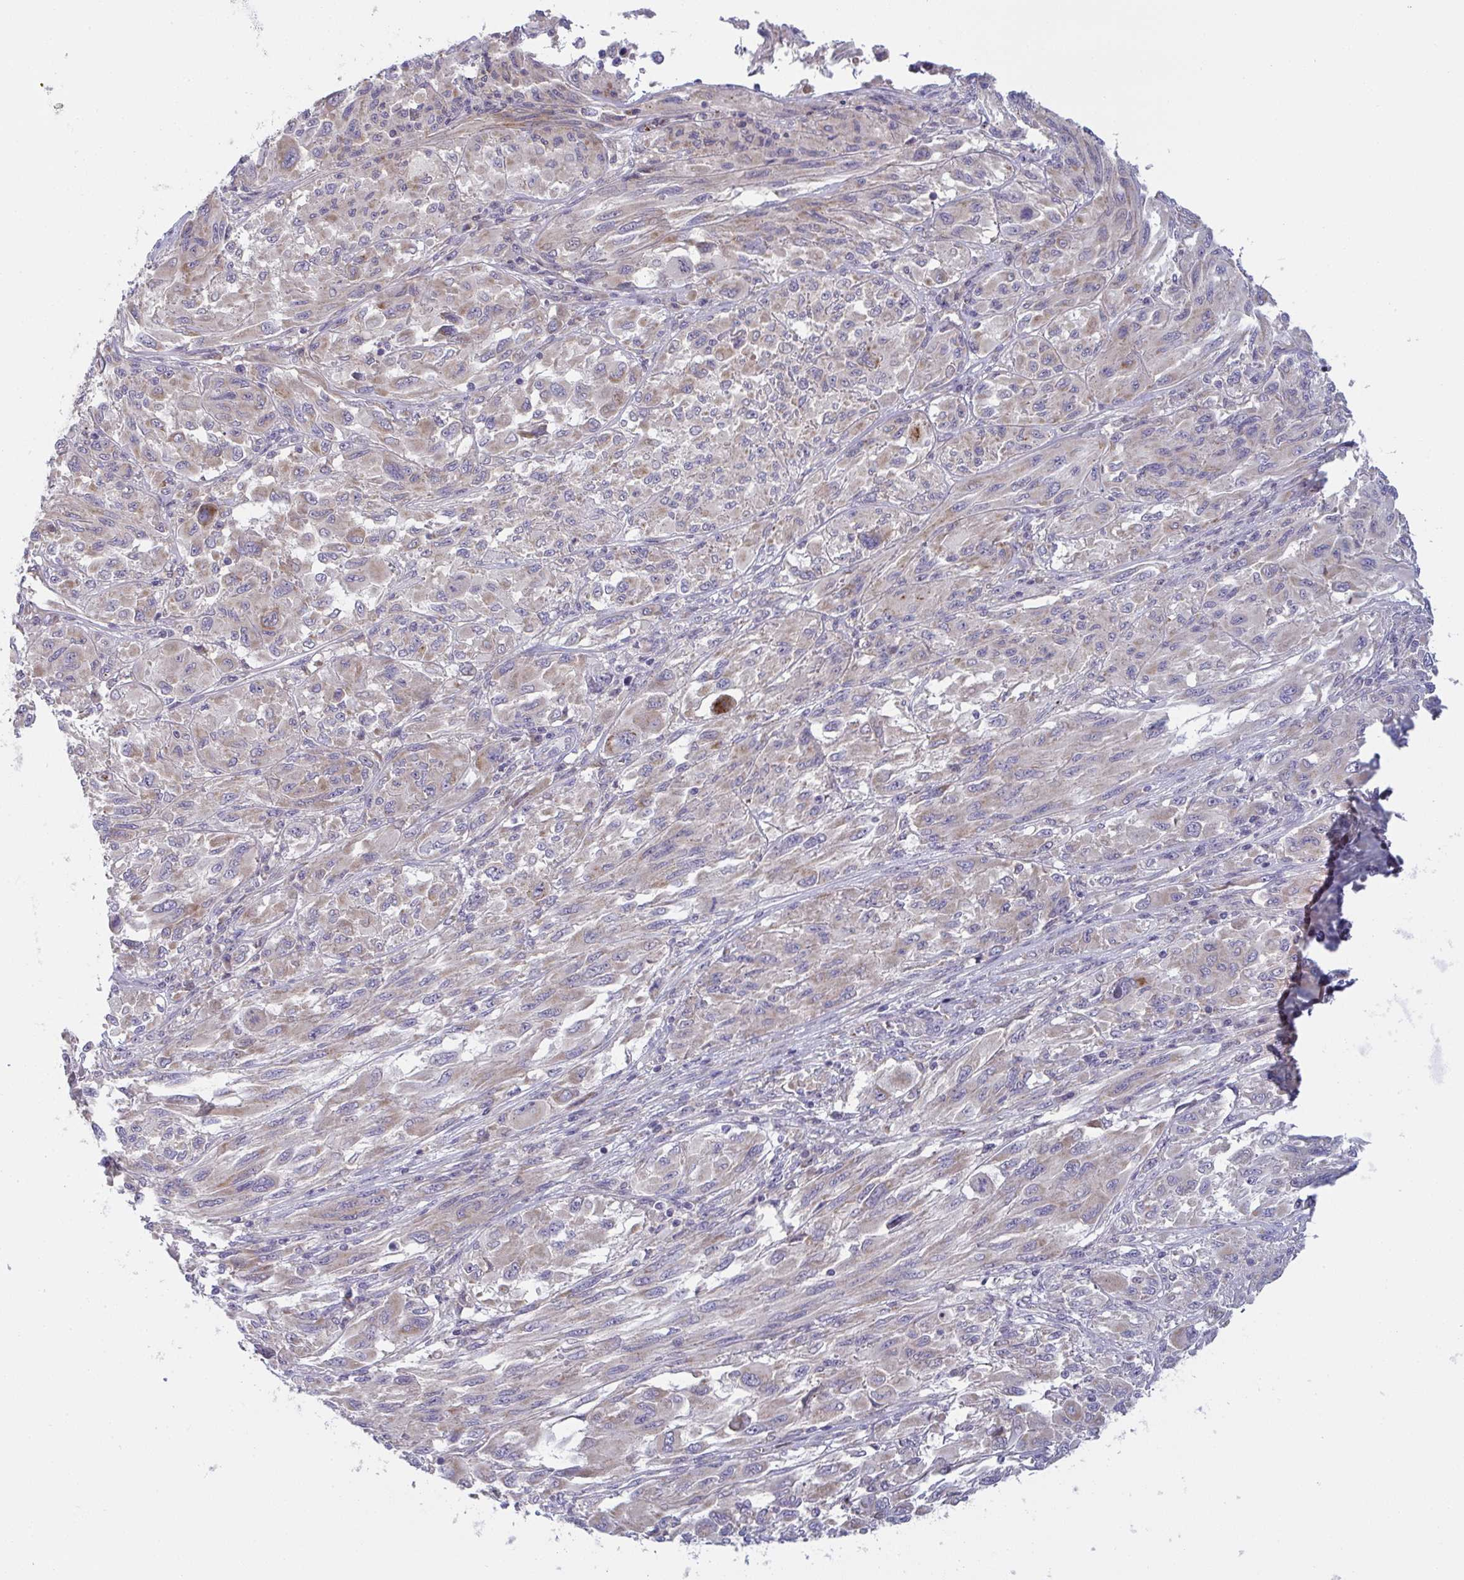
{"staining": {"intensity": "weak", "quantity": "25%-75%", "location": "cytoplasmic/membranous"}, "tissue": "melanoma", "cell_type": "Tumor cells", "image_type": "cancer", "snomed": [{"axis": "morphology", "description": "Malignant melanoma, NOS"}, {"axis": "topography", "description": "Skin"}], "caption": "The micrograph displays a brown stain indicating the presence of a protein in the cytoplasmic/membranous of tumor cells in malignant melanoma.", "gene": "MRPS2", "patient": {"sex": "female", "age": 91}}